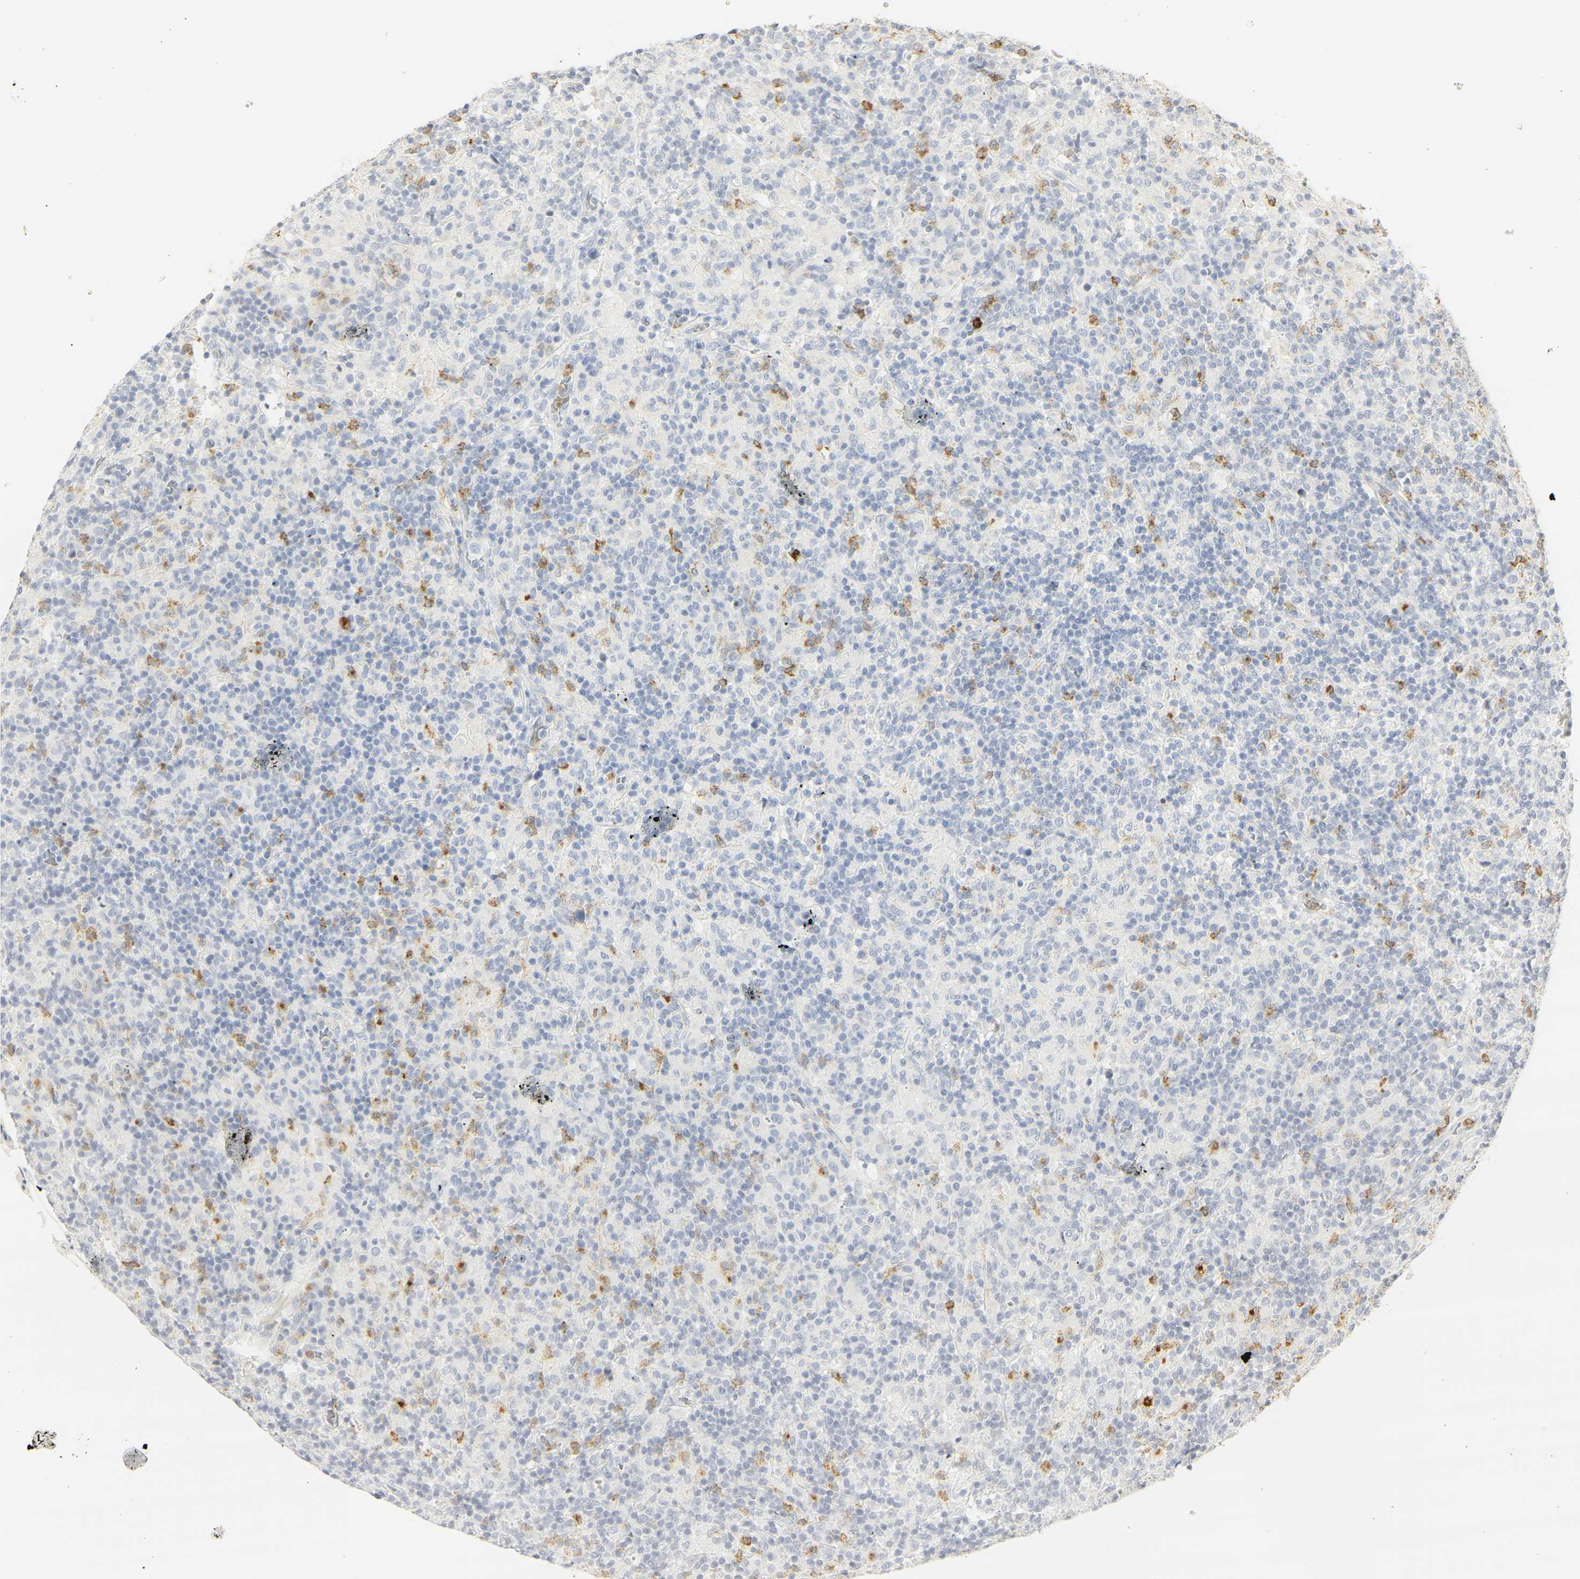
{"staining": {"intensity": "negative", "quantity": "none", "location": "none"}, "tissue": "lymphoma", "cell_type": "Tumor cells", "image_type": "cancer", "snomed": [{"axis": "morphology", "description": "Hodgkin's disease, NOS"}, {"axis": "topography", "description": "Lymph node"}], "caption": "Immunohistochemical staining of Hodgkin's disease shows no significant expression in tumor cells.", "gene": "MPO", "patient": {"sex": "male", "age": 70}}